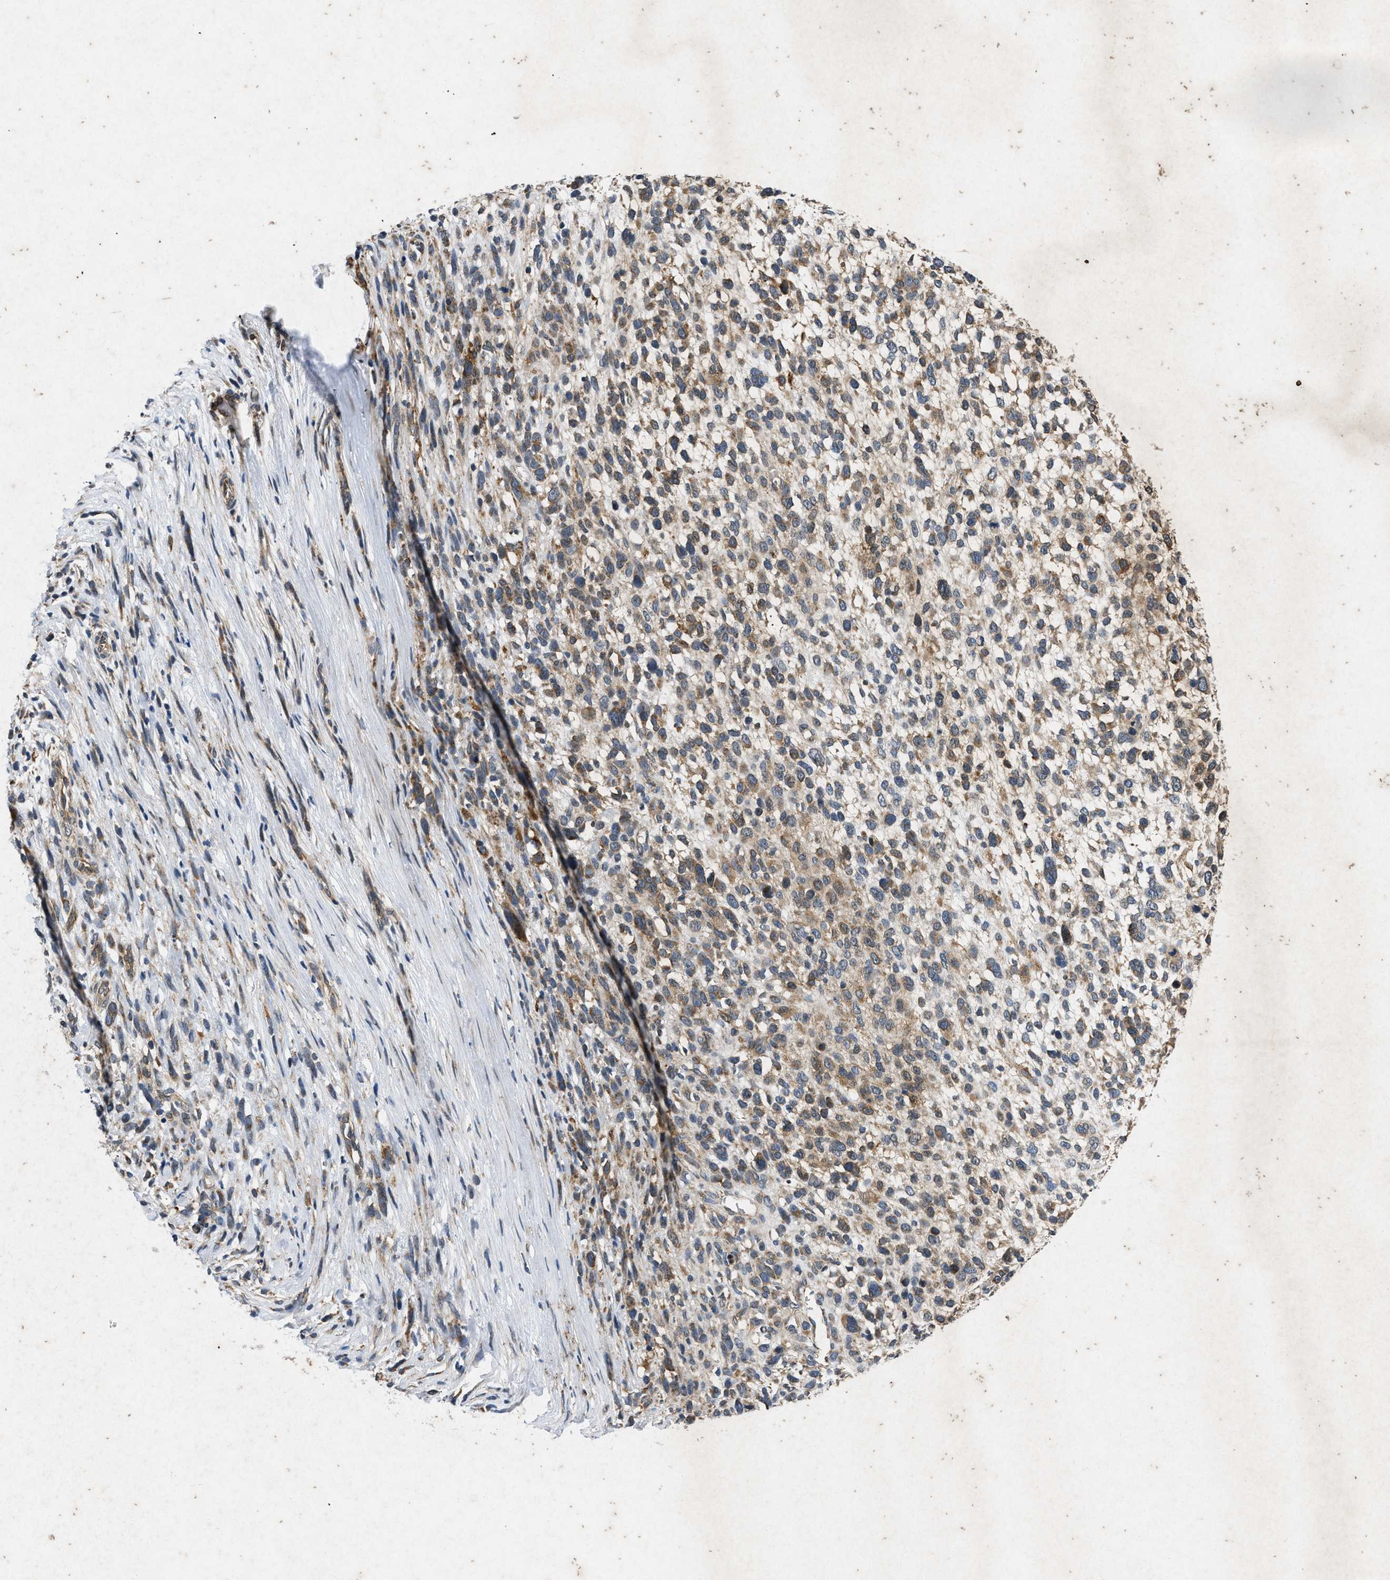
{"staining": {"intensity": "moderate", "quantity": ">75%", "location": "cytoplasmic/membranous"}, "tissue": "melanoma", "cell_type": "Tumor cells", "image_type": "cancer", "snomed": [{"axis": "morphology", "description": "Malignant melanoma, NOS"}, {"axis": "topography", "description": "Skin"}], "caption": "Brown immunohistochemical staining in malignant melanoma shows moderate cytoplasmic/membranous staining in about >75% of tumor cells.", "gene": "PRKG2", "patient": {"sex": "female", "age": 55}}